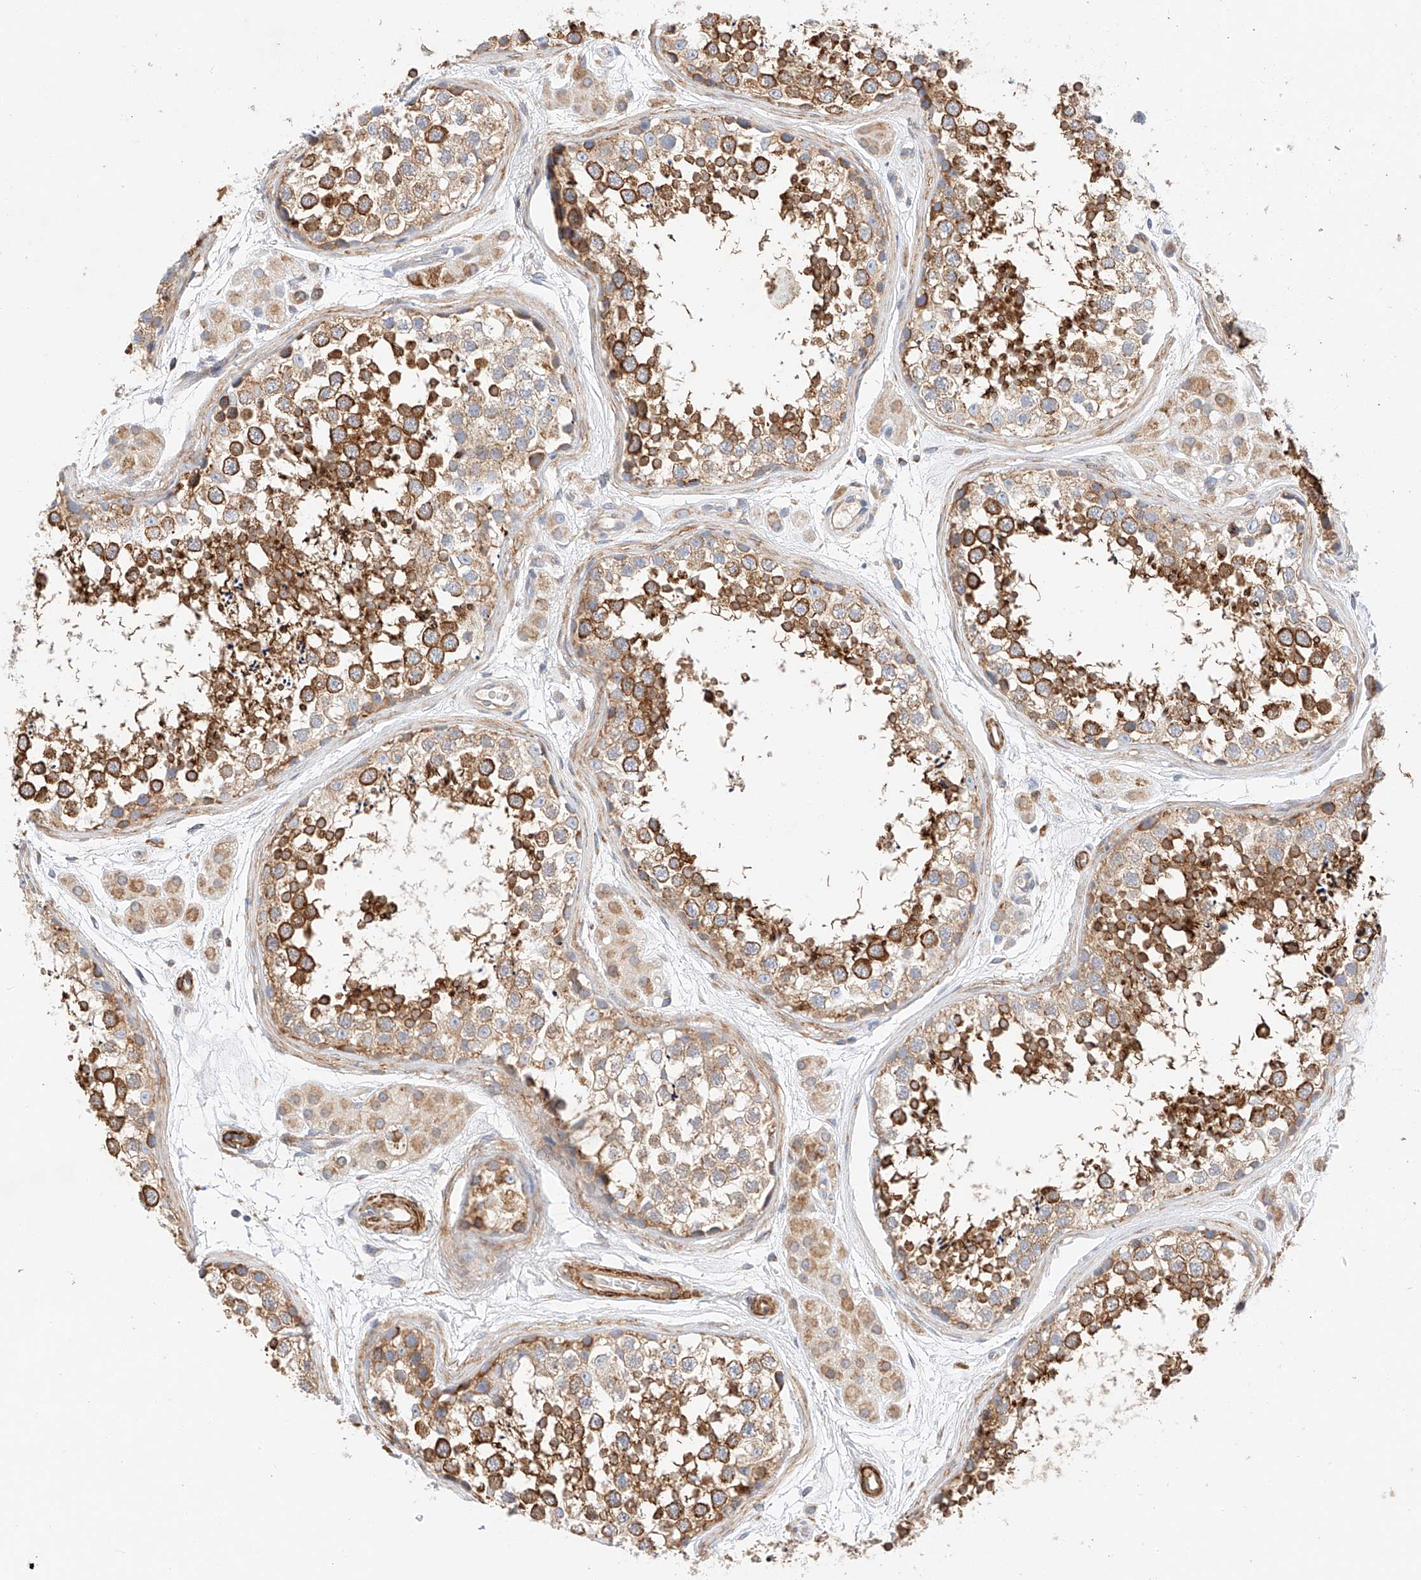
{"staining": {"intensity": "strong", "quantity": "25%-75%", "location": "cytoplasmic/membranous"}, "tissue": "testis", "cell_type": "Cells in seminiferous ducts", "image_type": "normal", "snomed": [{"axis": "morphology", "description": "Normal tissue, NOS"}, {"axis": "topography", "description": "Testis"}], "caption": "IHC of benign testis shows high levels of strong cytoplasmic/membranous staining in about 25%-75% of cells in seminiferous ducts. The staining is performed using DAB brown chromogen to label protein expression. The nuclei are counter-stained blue using hematoxylin.", "gene": "C6orf118", "patient": {"sex": "male", "age": 56}}